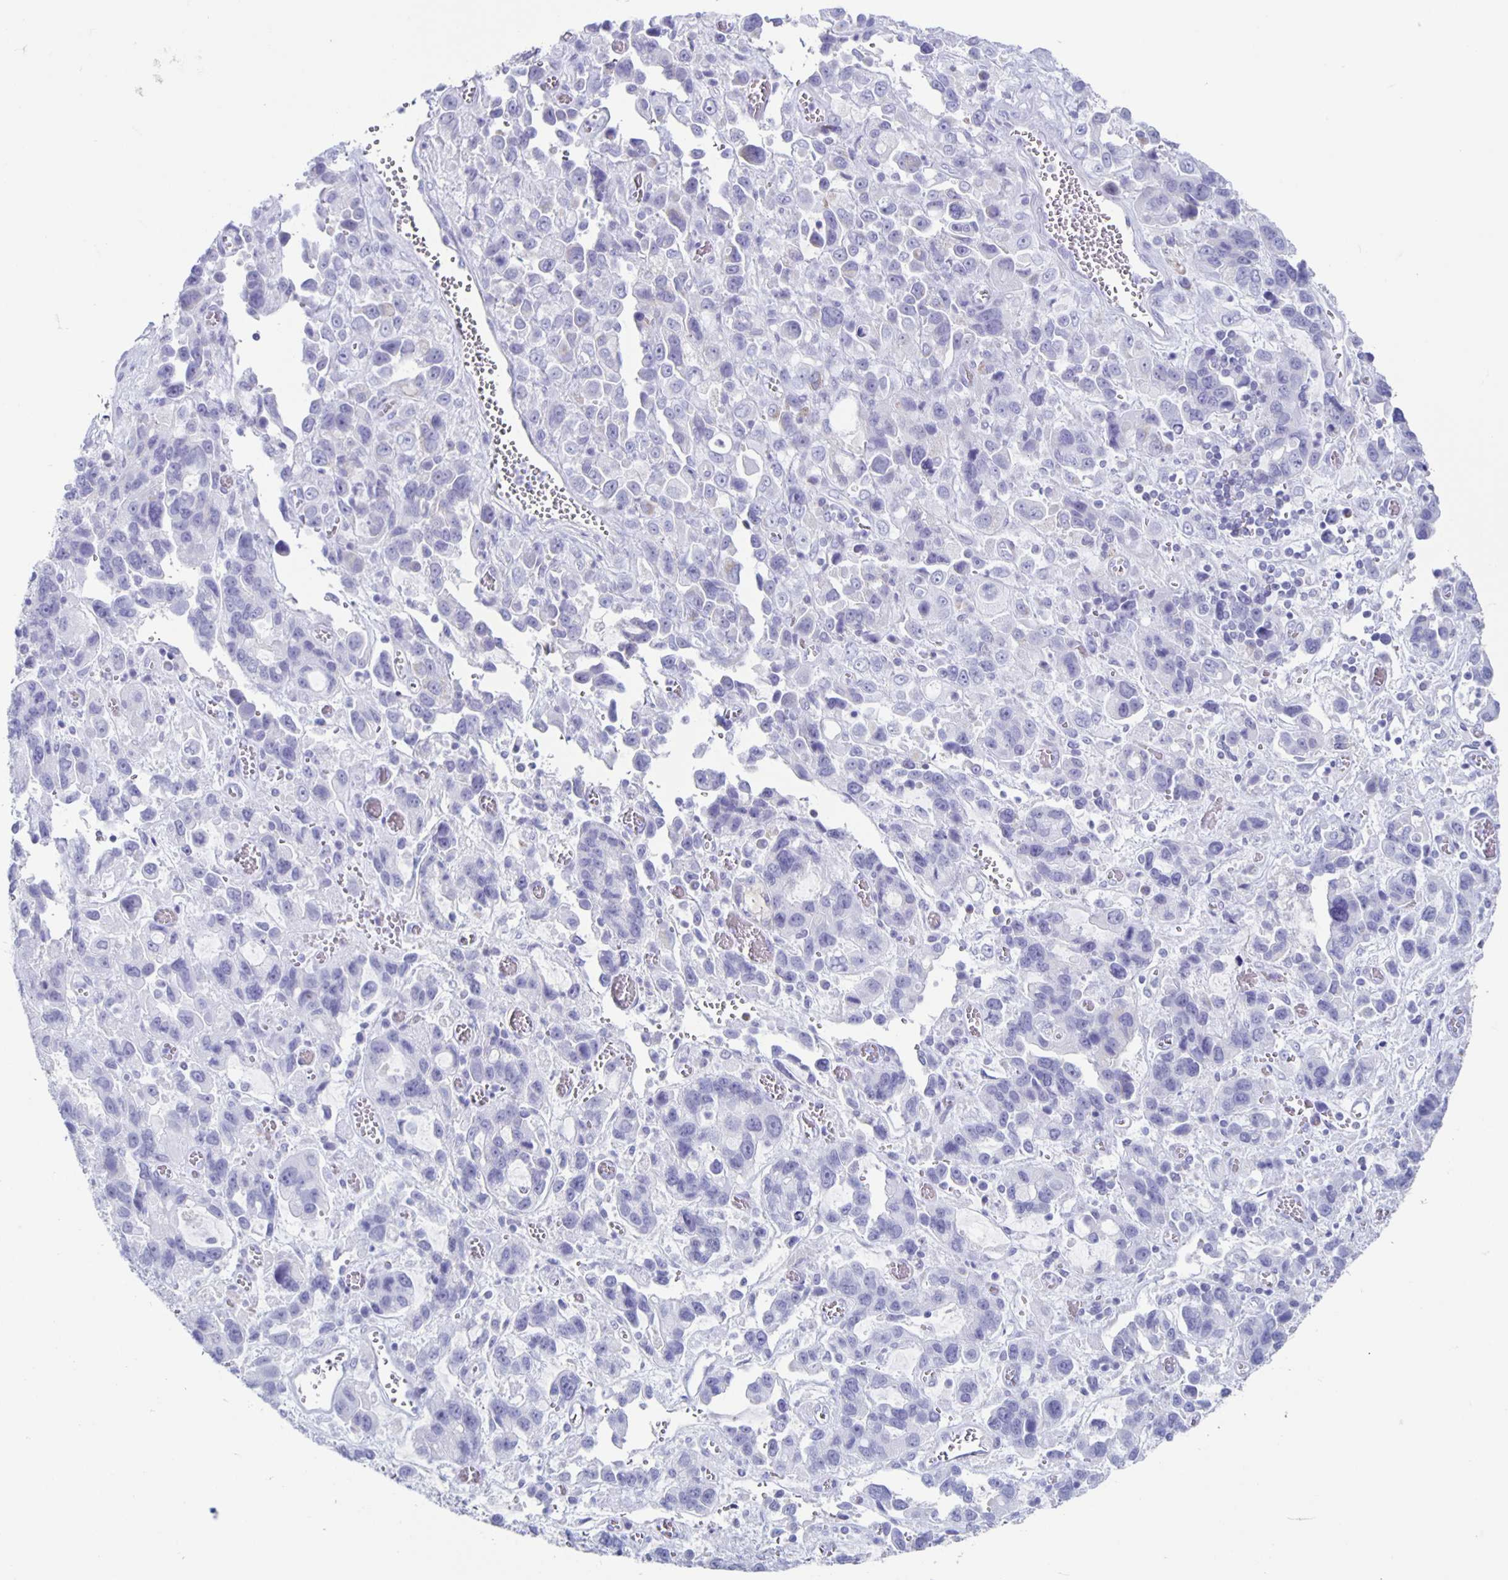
{"staining": {"intensity": "negative", "quantity": "none", "location": "none"}, "tissue": "stomach cancer", "cell_type": "Tumor cells", "image_type": "cancer", "snomed": [{"axis": "morphology", "description": "Adenocarcinoma, NOS"}, {"axis": "topography", "description": "Stomach, upper"}], "caption": "IHC image of human stomach cancer stained for a protein (brown), which reveals no expression in tumor cells.", "gene": "CT45A5", "patient": {"sex": "female", "age": 81}}